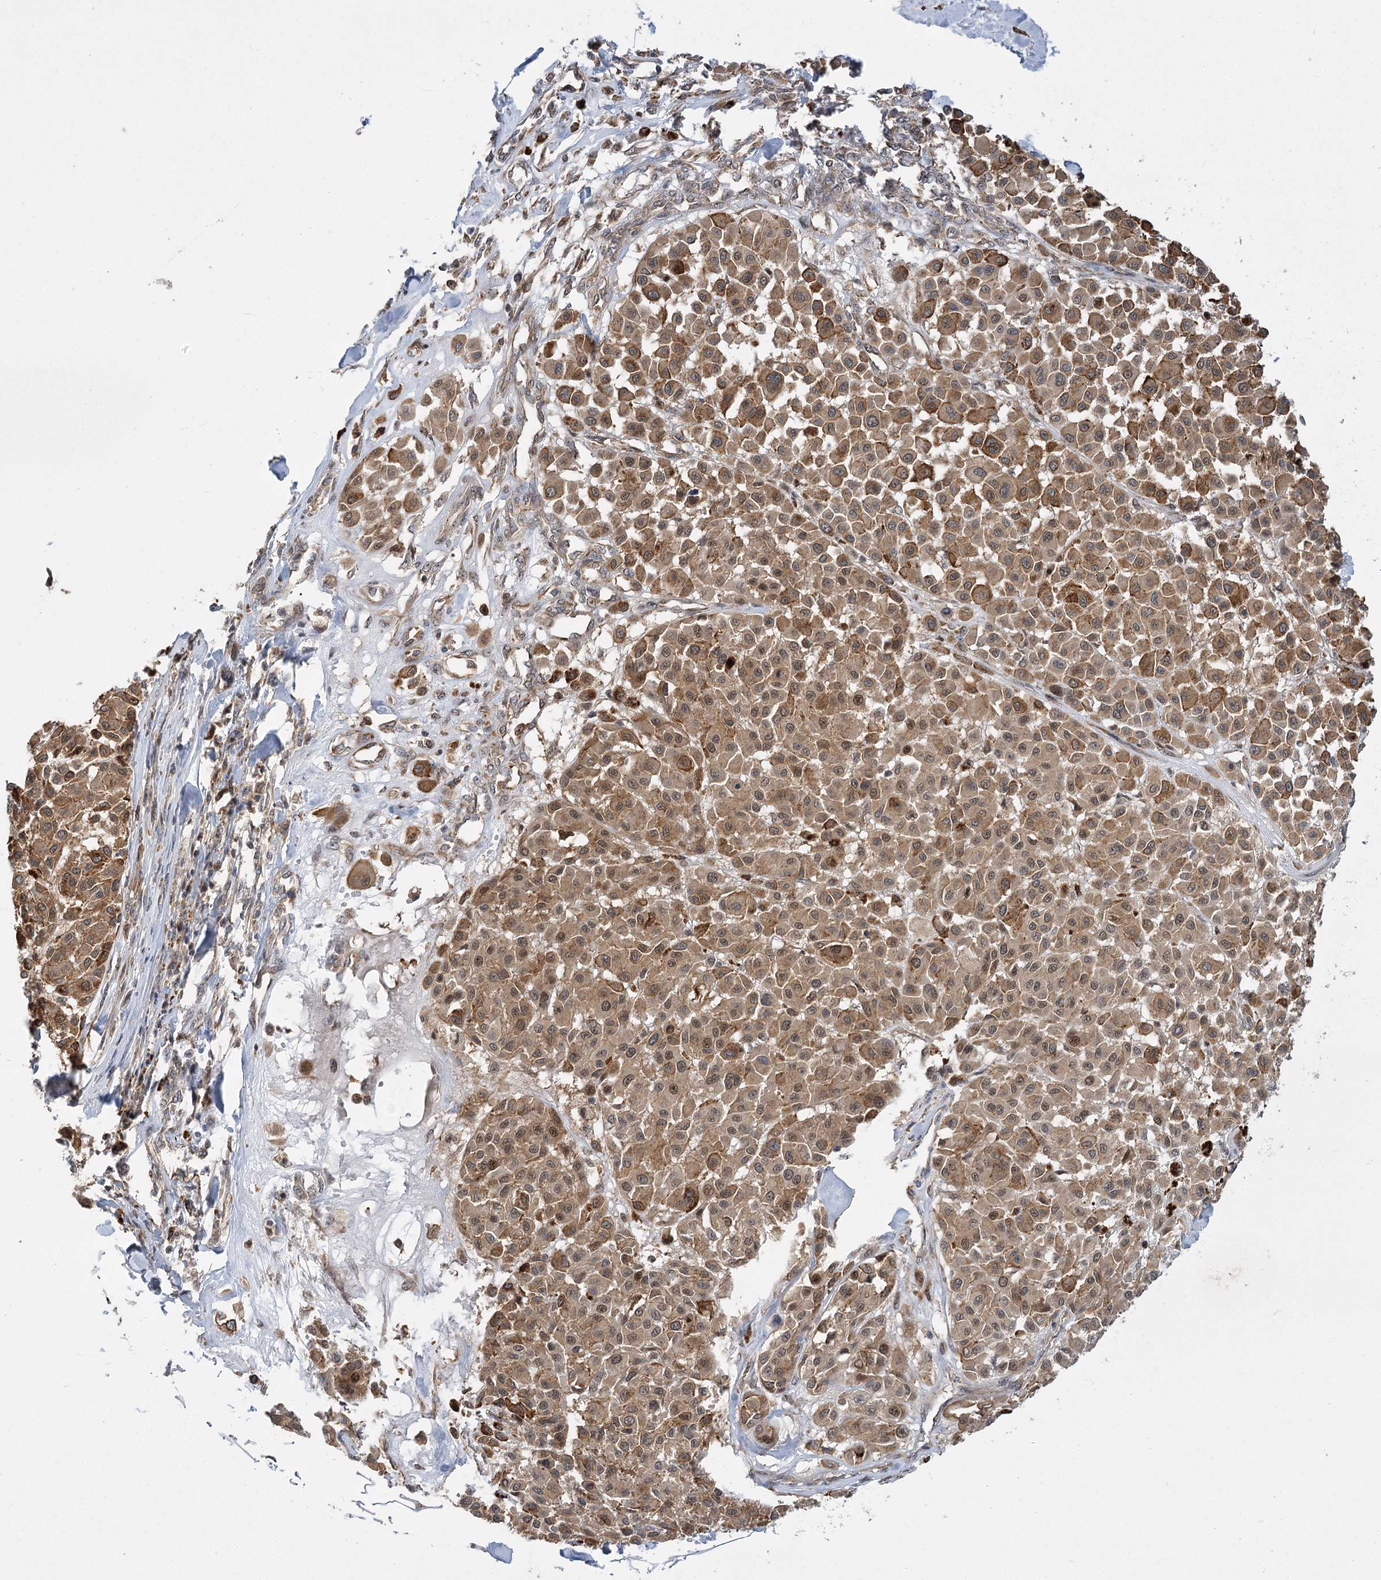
{"staining": {"intensity": "moderate", "quantity": ">75%", "location": "cytoplasmic/membranous"}, "tissue": "melanoma", "cell_type": "Tumor cells", "image_type": "cancer", "snomed": [{"axis": "morphology", "description": "Malignant melanoma, Metastatic site"}, {"axis": "topography", "description": "Soft tissue"}], "caption": "Immunohistochemical staining of human melanoma shows medium levels of moderate cytoplasmic/membranous protein expression in about >75% of tumor cells. (DAB (3,3'-diaminobenzidine) IHC, brown staining for protein, blue staining for nuclei).", "gene": "SERGEF", "patient": {"sex": "male", "age": 41}}